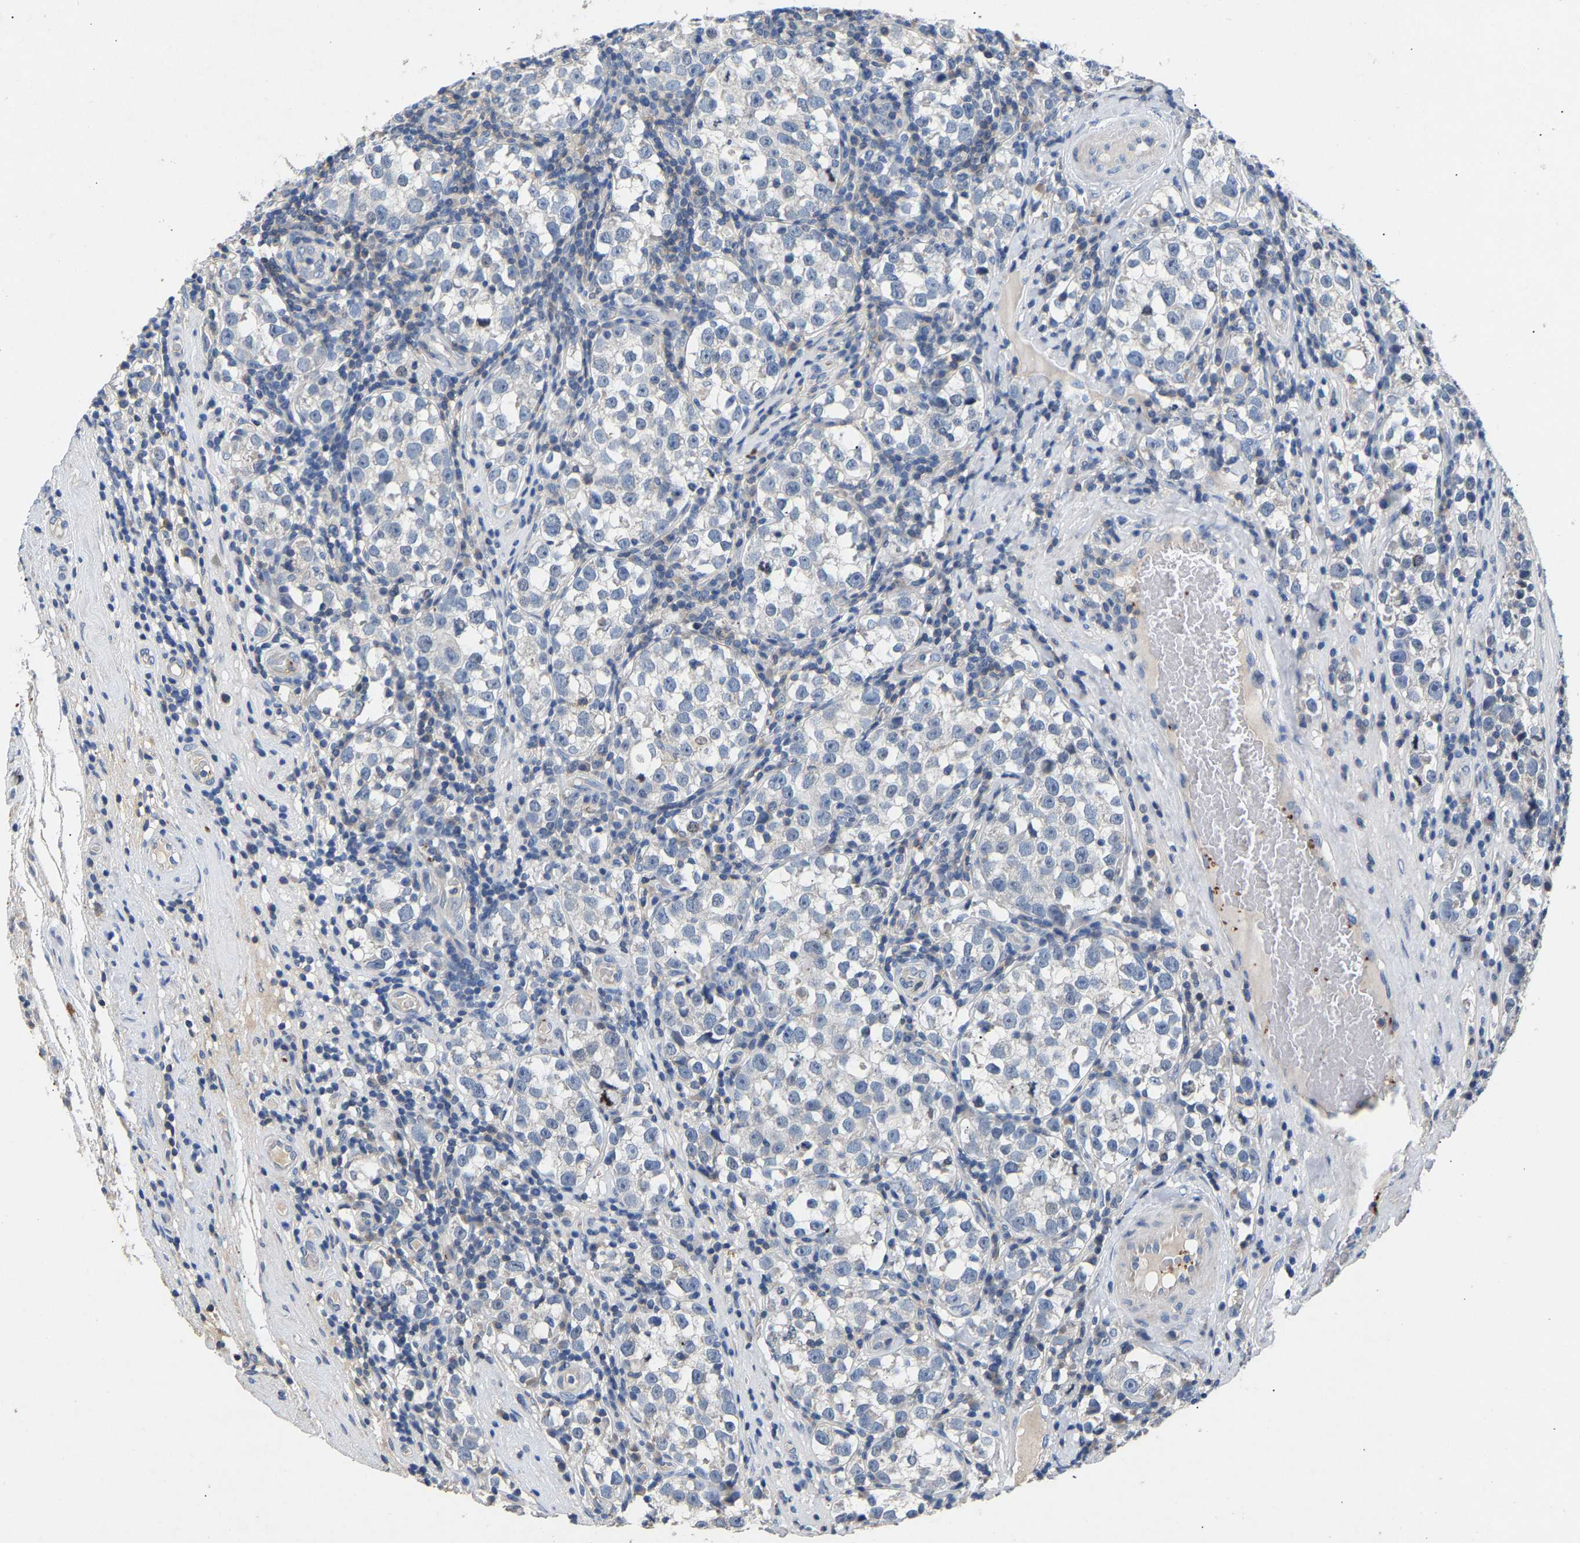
{"staining": {"intensity": "negative", "quantity": "none", "location": "none"}, "tissue": "testis cancer", "cell_type": "Tumor cells", "image_type": "cancer", "snomed": [{"axis": "morphology", "description": "Normal tissue, NOS"}, {"axis": "morphology", "description": "Seminoma, NOS"}, {"axis": "topography", "description": "Testis"}], "caption": "High power microscopy histopathology image of an immunohistochemistry (IHC) micrograph of testis cancer (seminoma), revealing no significant expression in tumor cells. (DAB immunohistochemistry (IHC), high magnification).", "gene": "CCDC171", "patient": {"sex": "male", "age": 43}}